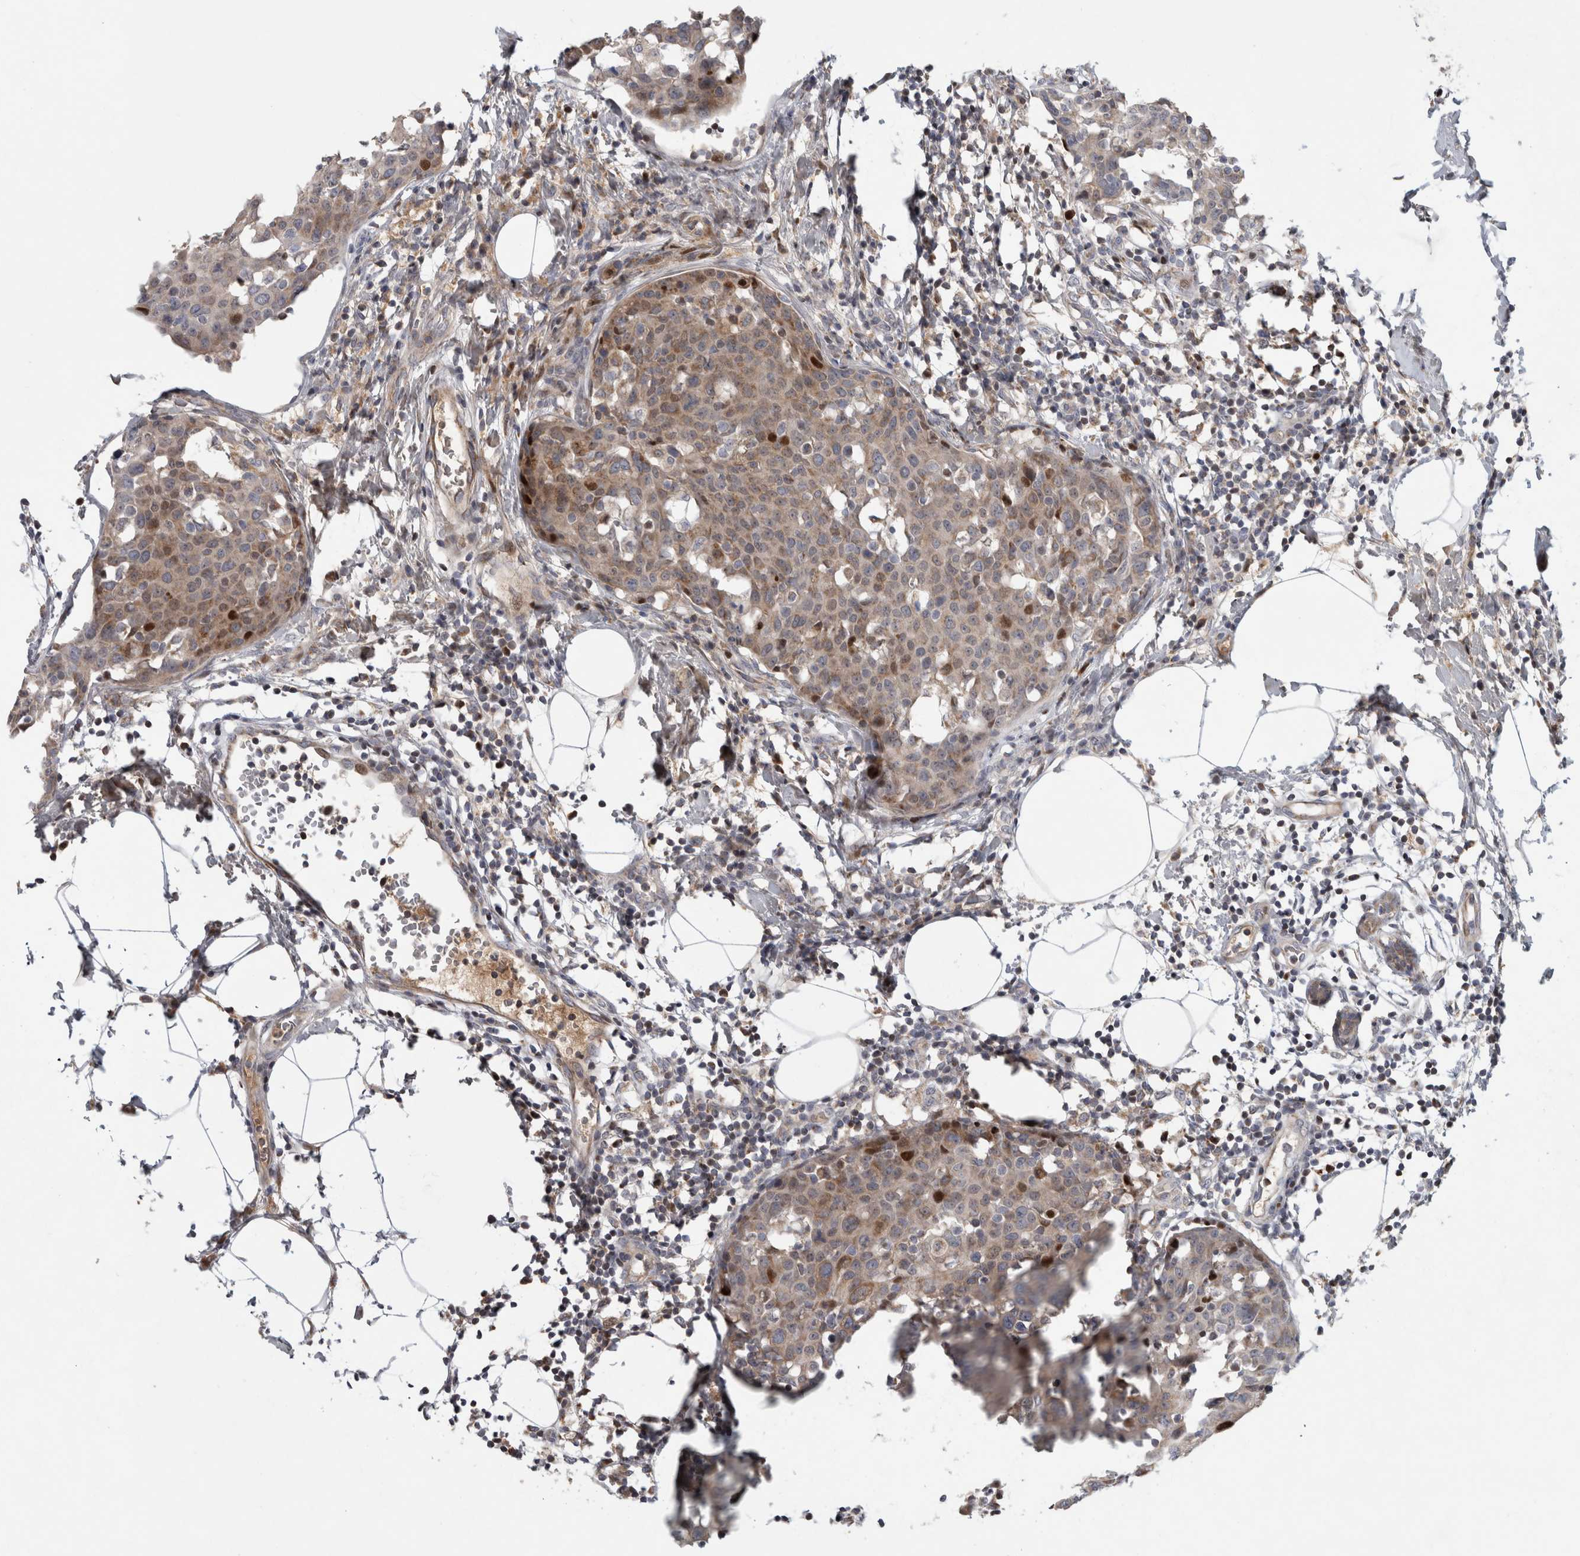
{"staining": {"intensity": "moderate", "quantity": "<25%", "location": "nuclear"}, "tissue": "breast cancer", "cell_type": "Tumor cells", "image_type": "cancer", "snomed": [{"axis": "morphology", "description": "Normal tissue, NOS"}, {"axis": "morphology", "description": "Duct carcinoma"}, {"axis": "topography", "description": "Breast"}], "caption": "Breast cancer stained with a brown dye displays moderate nuclear positive positivity in approximately <25% of tumor cells.", "gene": "RBM48", "patient": {"sex": "female", "age": 37}}